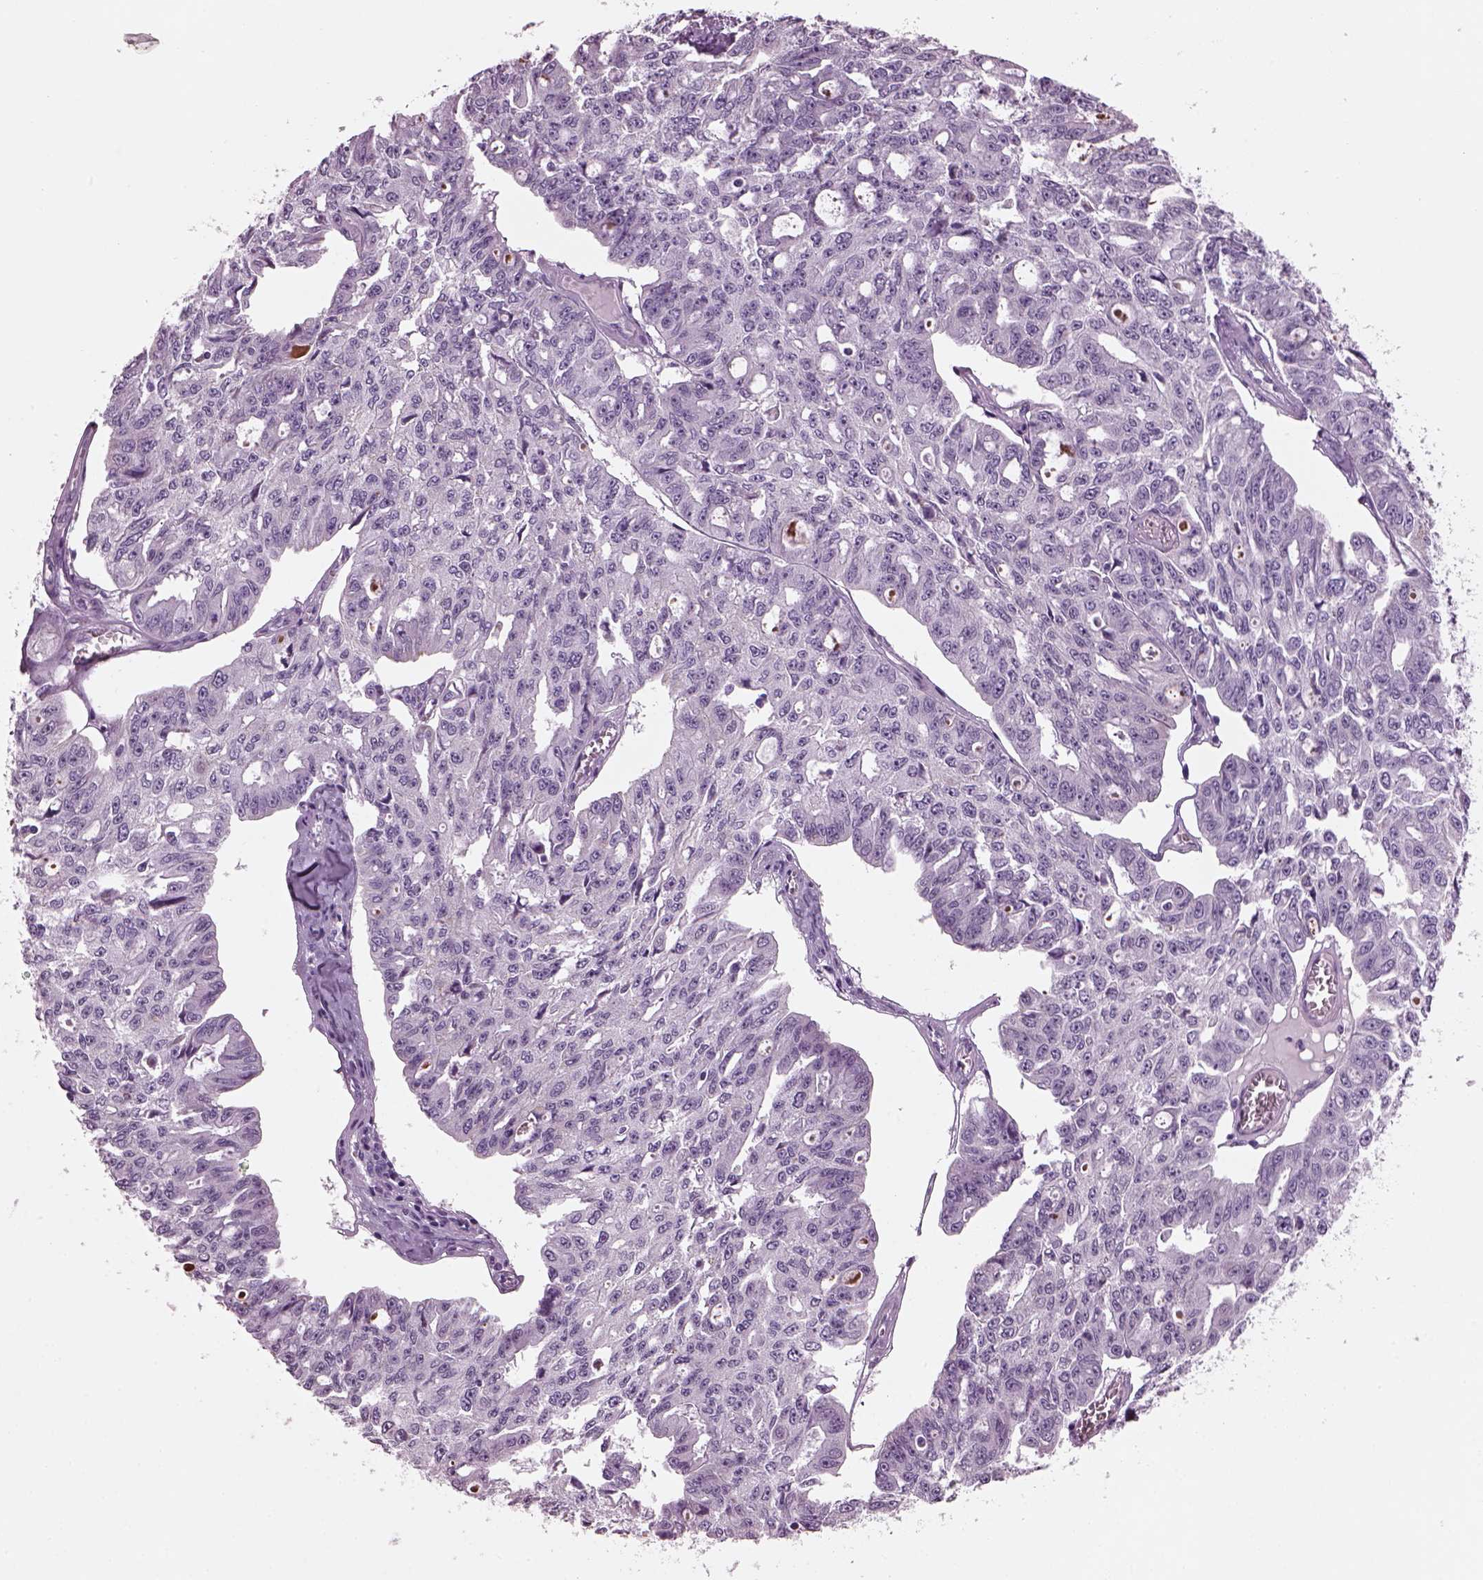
{"staining": {"intensity": "negative", "quantity": "none", "location": "none"}, "tissue": "ovarian cancer", "cell_type": "Tumor cells", "image_type": "cancer", "snomed": [{"axis": "morphology", "description": "Carcinoma, endometroid"}, {"axis": "topography", "description": "Ovary"}], "caption": "Immunohistochemical staining of ovarian endometroid carcinoma shows no significant positivity in tumor cells. (Immunohistochemistry (ihc), brightfield microscopy, high magnification).", "gene": "PRR9", "patient": {"sex": "female", "age": 65}}